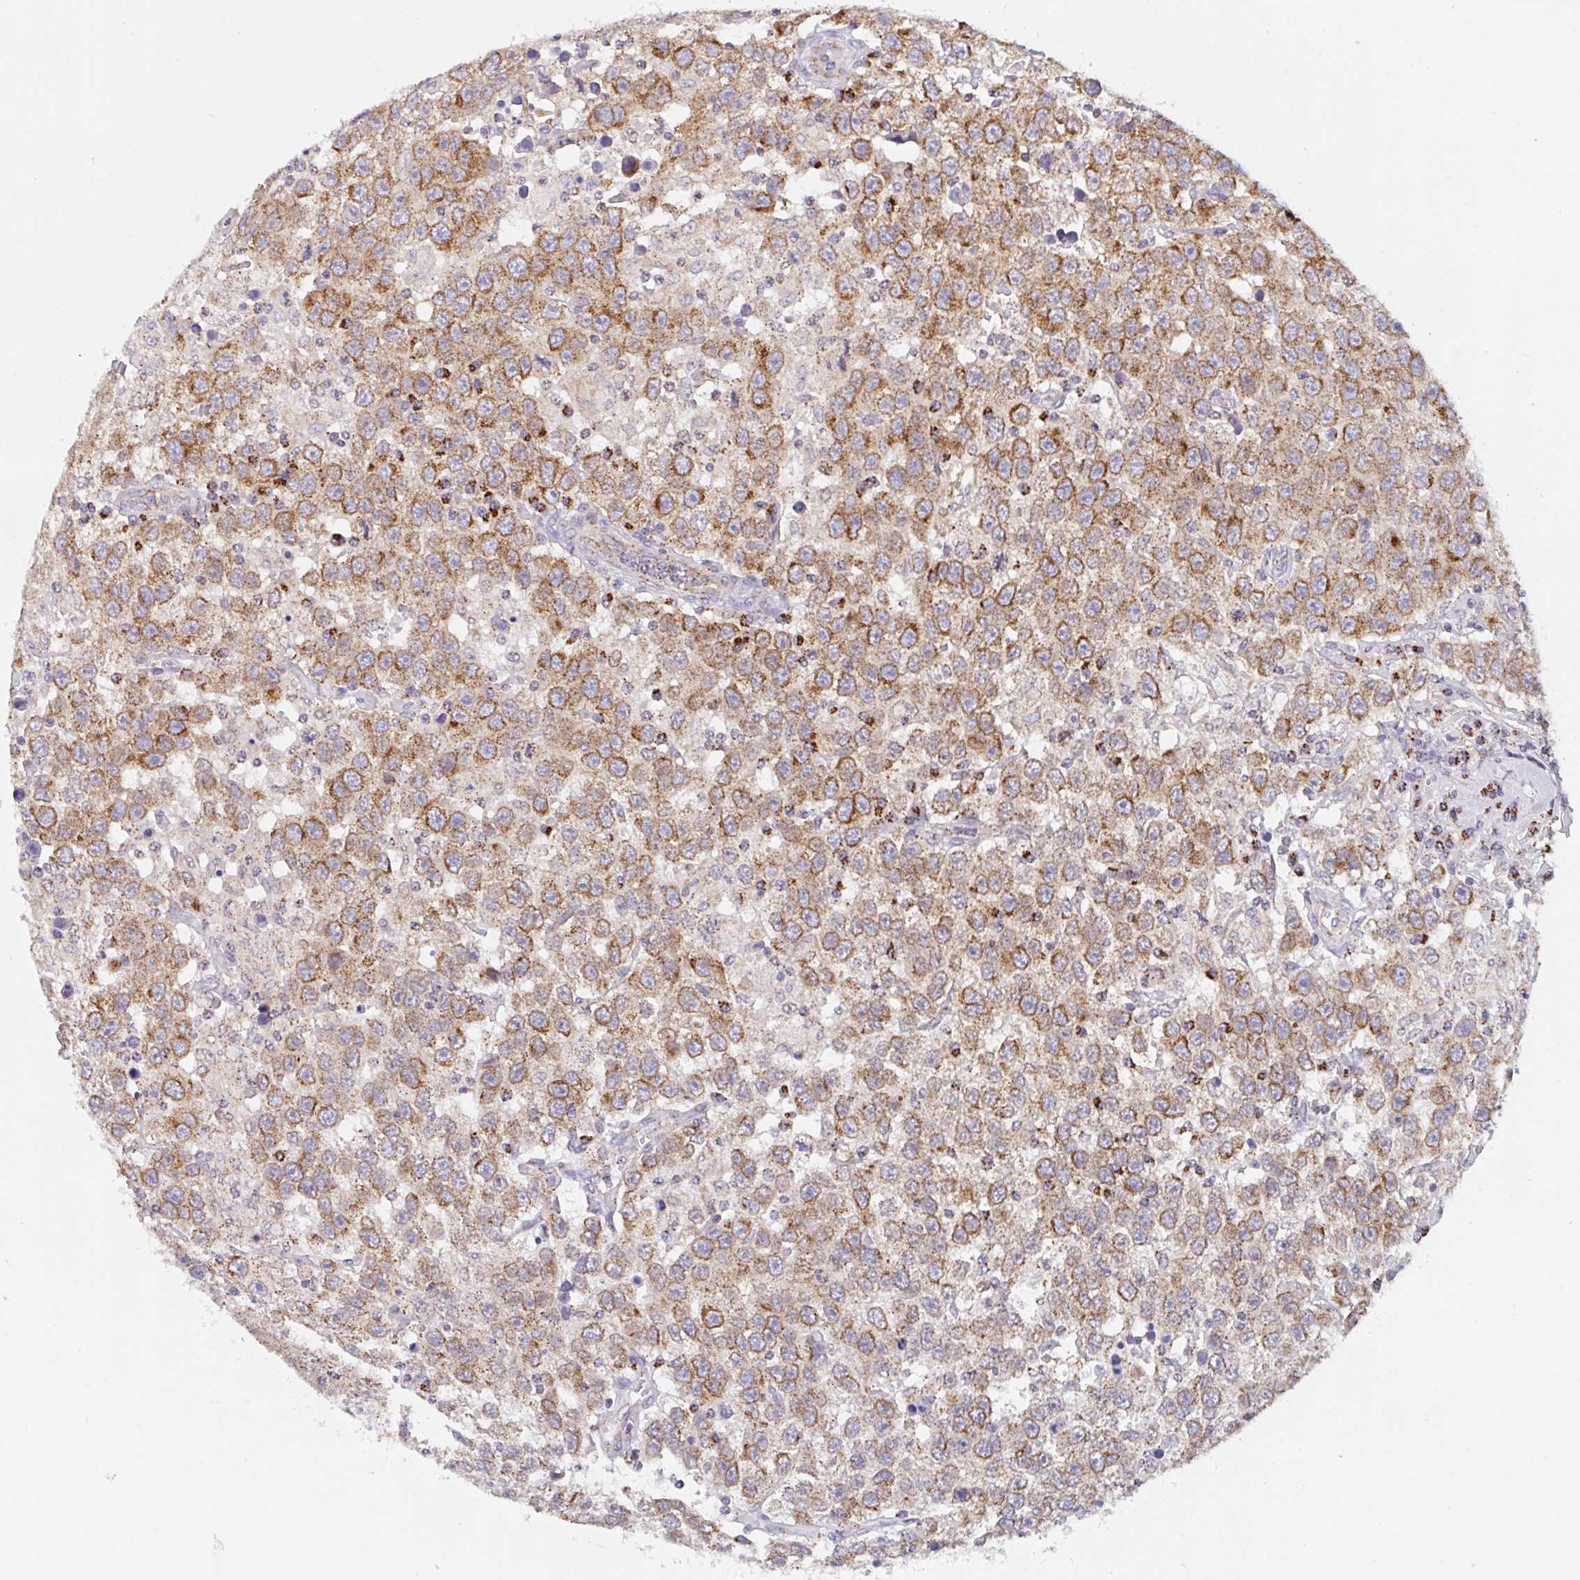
{"staining": {"intensity": "moderate", "quantity": ">75%", "location": "cytoplasmic/membranous"}, "tissue": "testis cancer", "cell_type": "Tumor cells", "image_type": "cancer", "snomed": [{"axis": "morphology", "description": "Seminoma, NOS"}, {"axis": "topography", "description": "Testis"}], "caption": "This micrograph reveals IHC staining of testis seminoma, with medium moderate cytoplasmic/membranous expression in approximately >75% of tumor cells.", "gene": "PROSER3", "patient": {"sex": "male", "age": 41}}